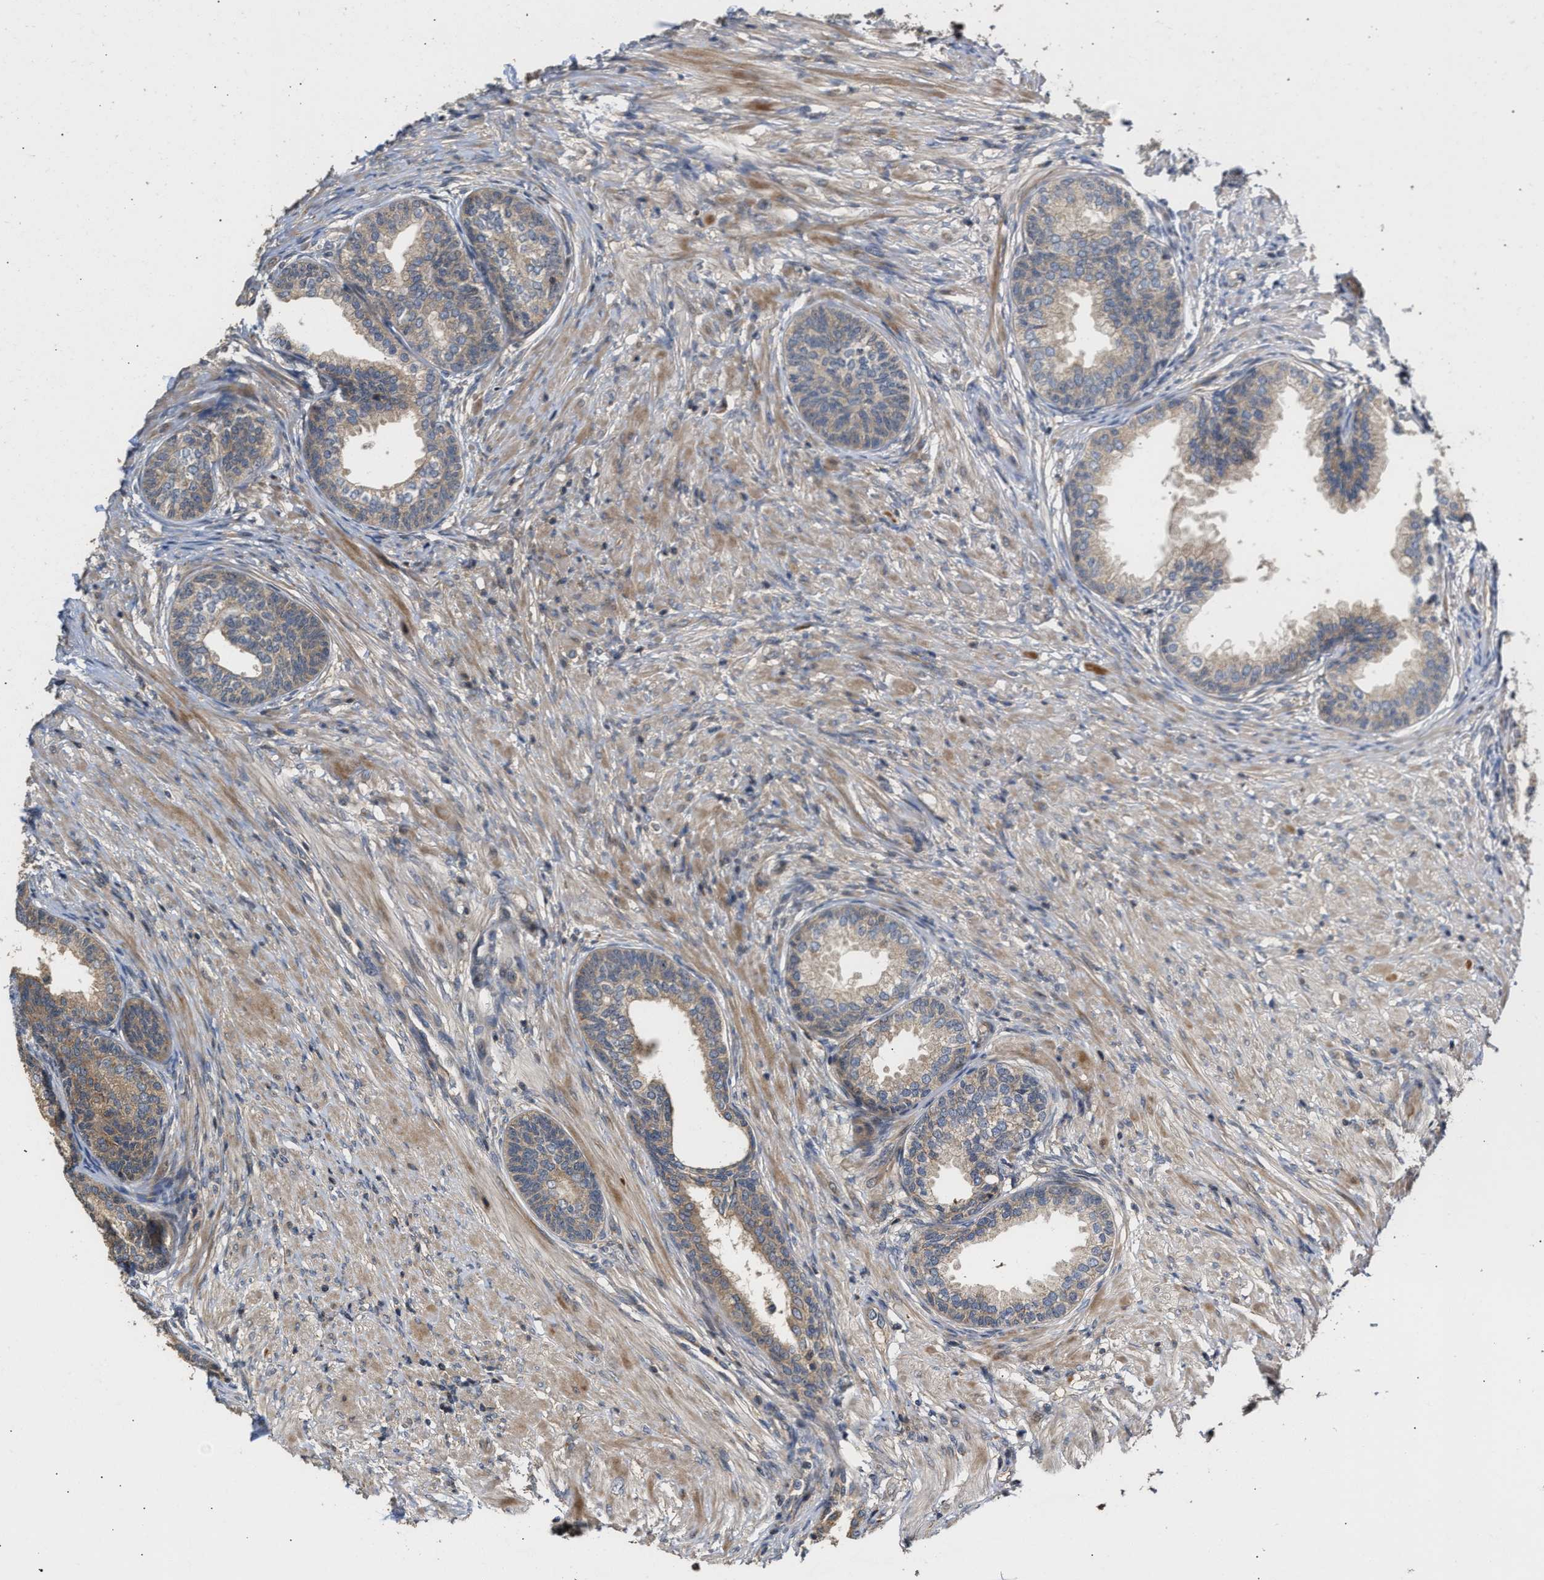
{"staining": {"intensity": "moderate", "quantity": ">75%", "location": "cytoplasmic/membranous"}, "tissue": "prostate", "cell_type": "Glandular cells", "image_type": "normal", "snomed": [{"axis": "morphology", "description": "Normal tissue, NOS"}, {"axis": "topography", "description": "Prostate"}], "caption": "Glandular cells demonstrate moderate cytoplasmic/membranous positivity in about >75% of cells in normal prostate.", "gene": "CLIP2", "patient": {"sex": "male", "age": 76}}